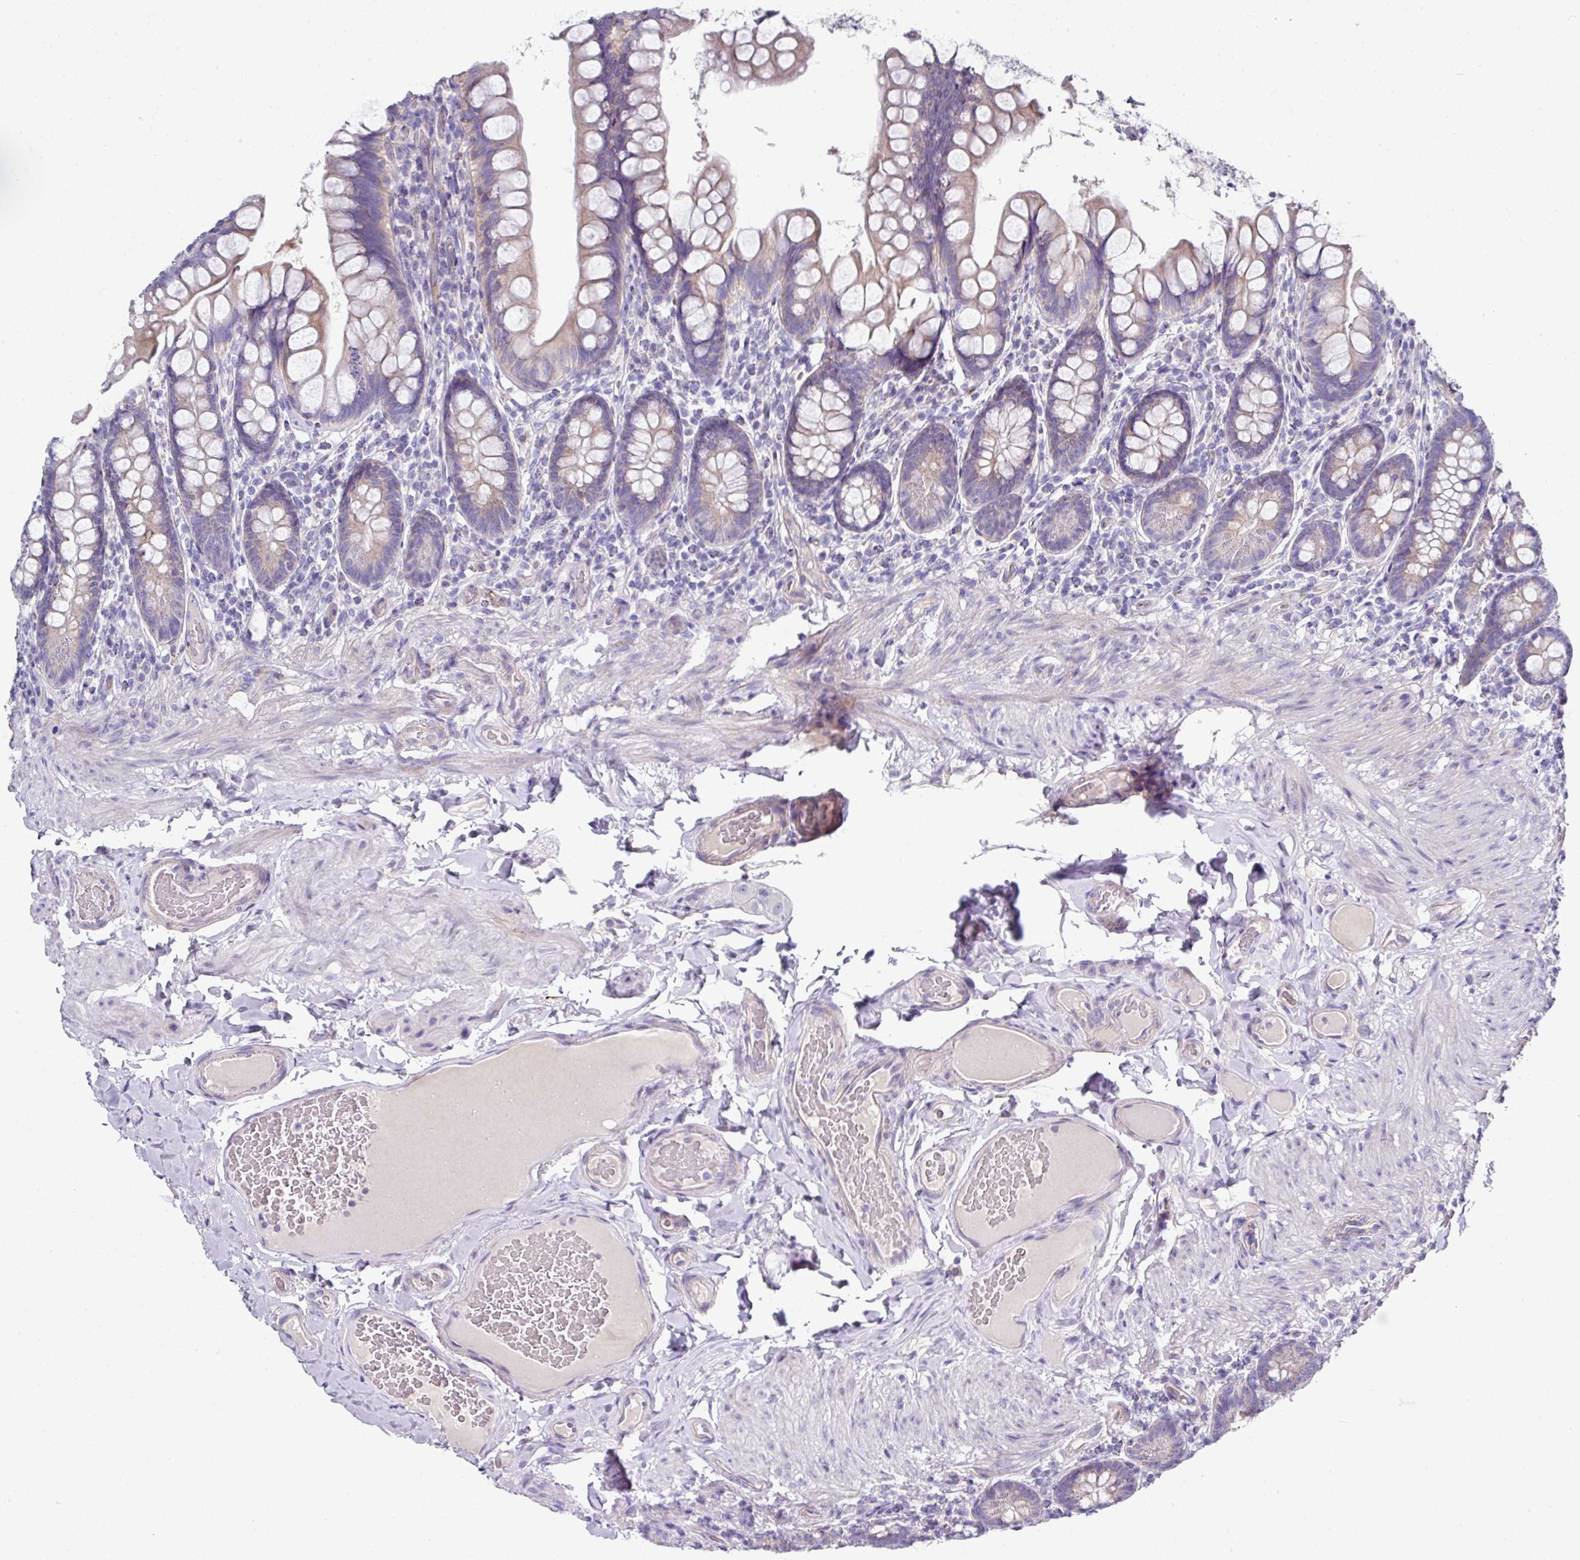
{"staining": {"intensity": "moderate", "quantity": "25%-75%", "location": "cytoplasmic/membranous"}, "tissue": "small intestine", "cell_type": "Glandular cells", "image_type": "normal", "snomed": [{"axis": "morphology", "description": "Normal tissue, NOS"}, {"axis": "topography", "description": "Small intestine"}], "caption": "Glandular cells show medium levels of moderate cytoplasmic/membranous expression in about 25%-75% of cells in benign small intestine.", "gene": "CLDN1", "patient": {"sex": "male", "age": 70}}